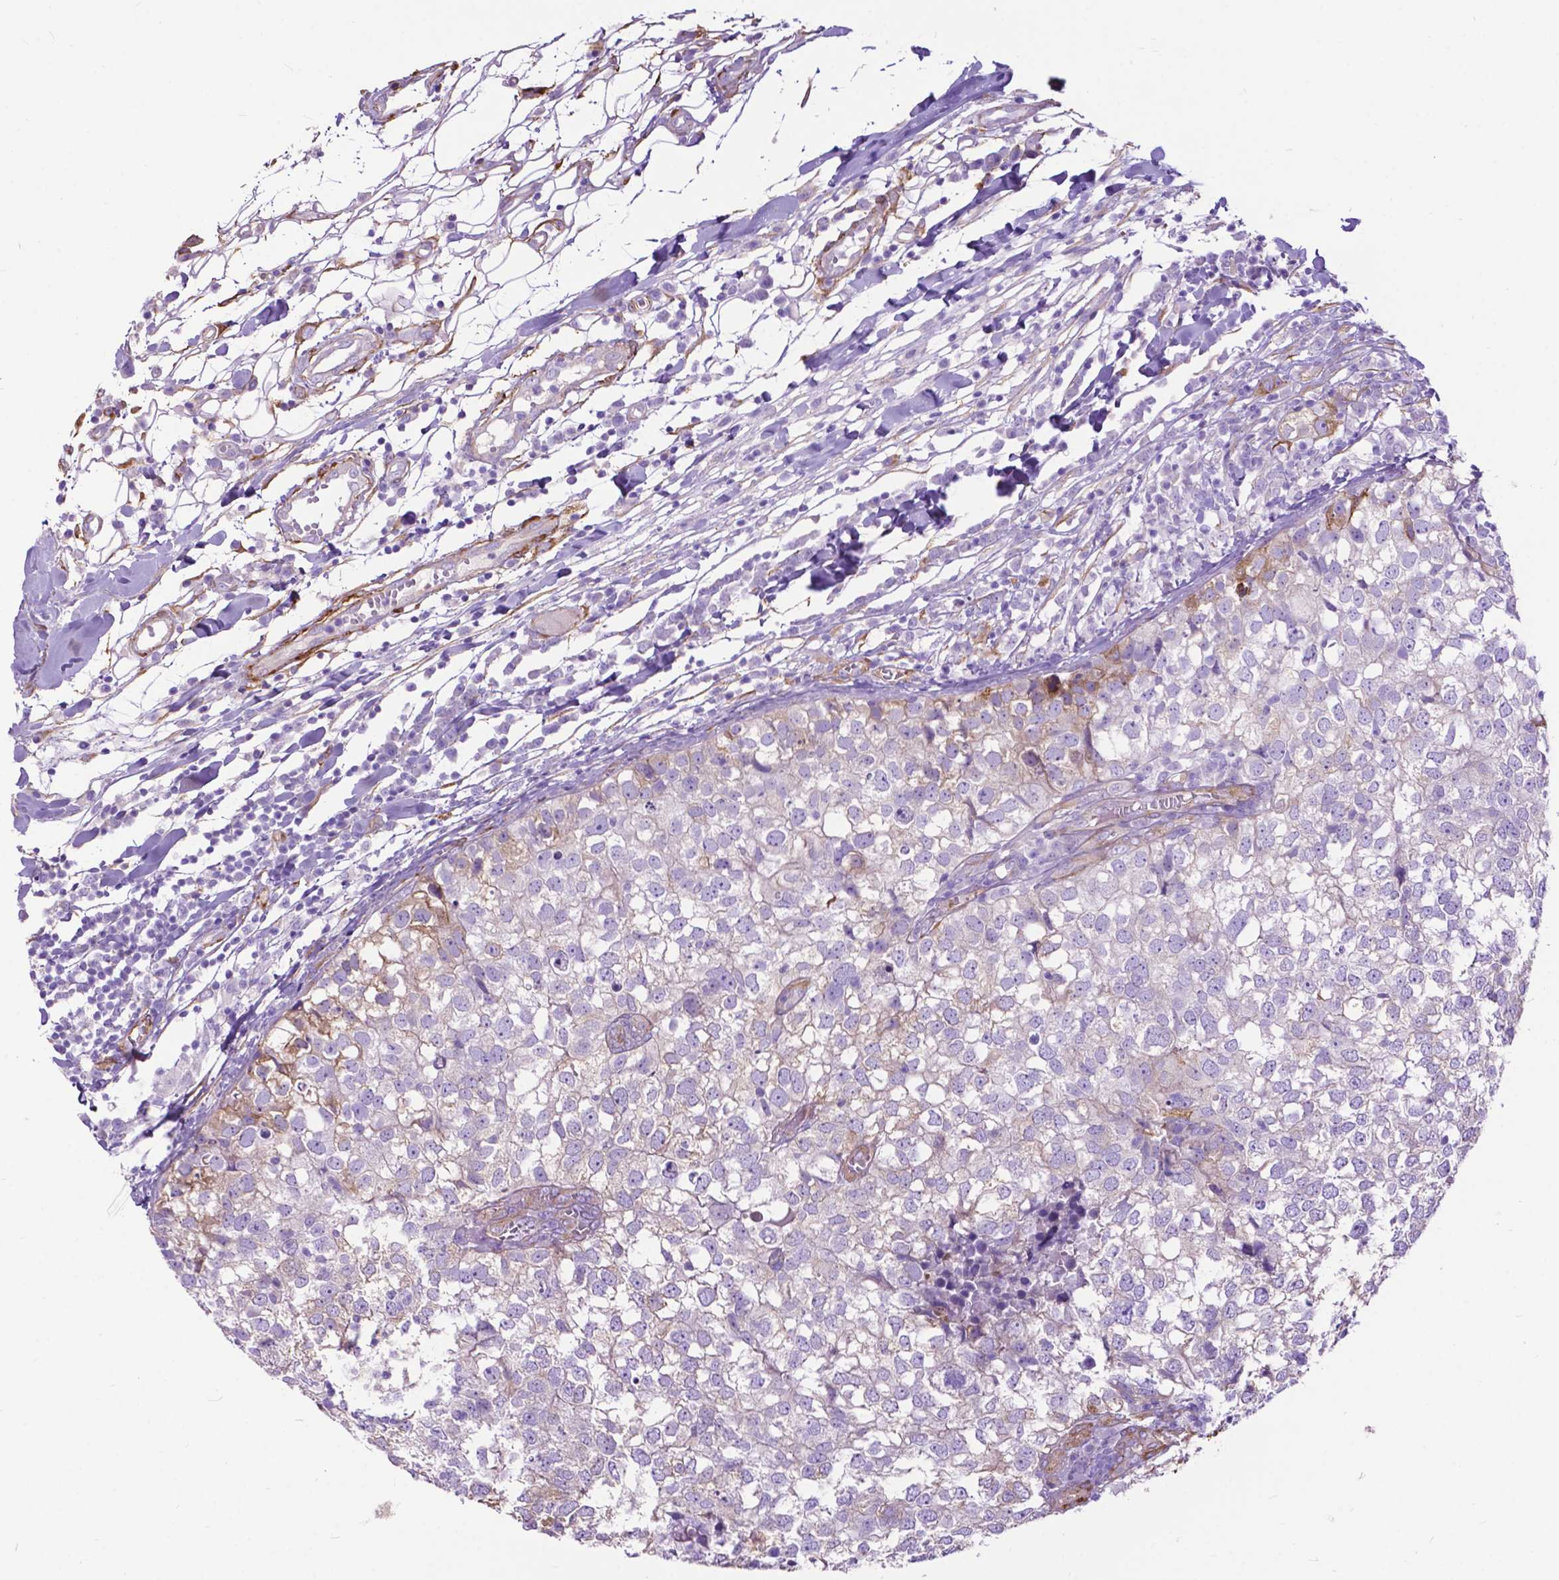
{"staining": {"intensity": "negative", "quantity": "none", "location": "none"}, "tissue": "breast cancer", "cell_type": "Tumor cells", "image_type": "cancer", "snomed": [{"axis": "morphology", "description": "Duct carcinoma"}, {"axis": "topography", "description": "Breast"}], "caption": "A high-resolution histopathology image shows immunohistochemistry (IHC) staining of infiltrating ductal carcinoma (breast), which displays no significant staining in tumor cells.", "gene": "PCDHA12", "patient": {"sex": "female", "age": 30}}